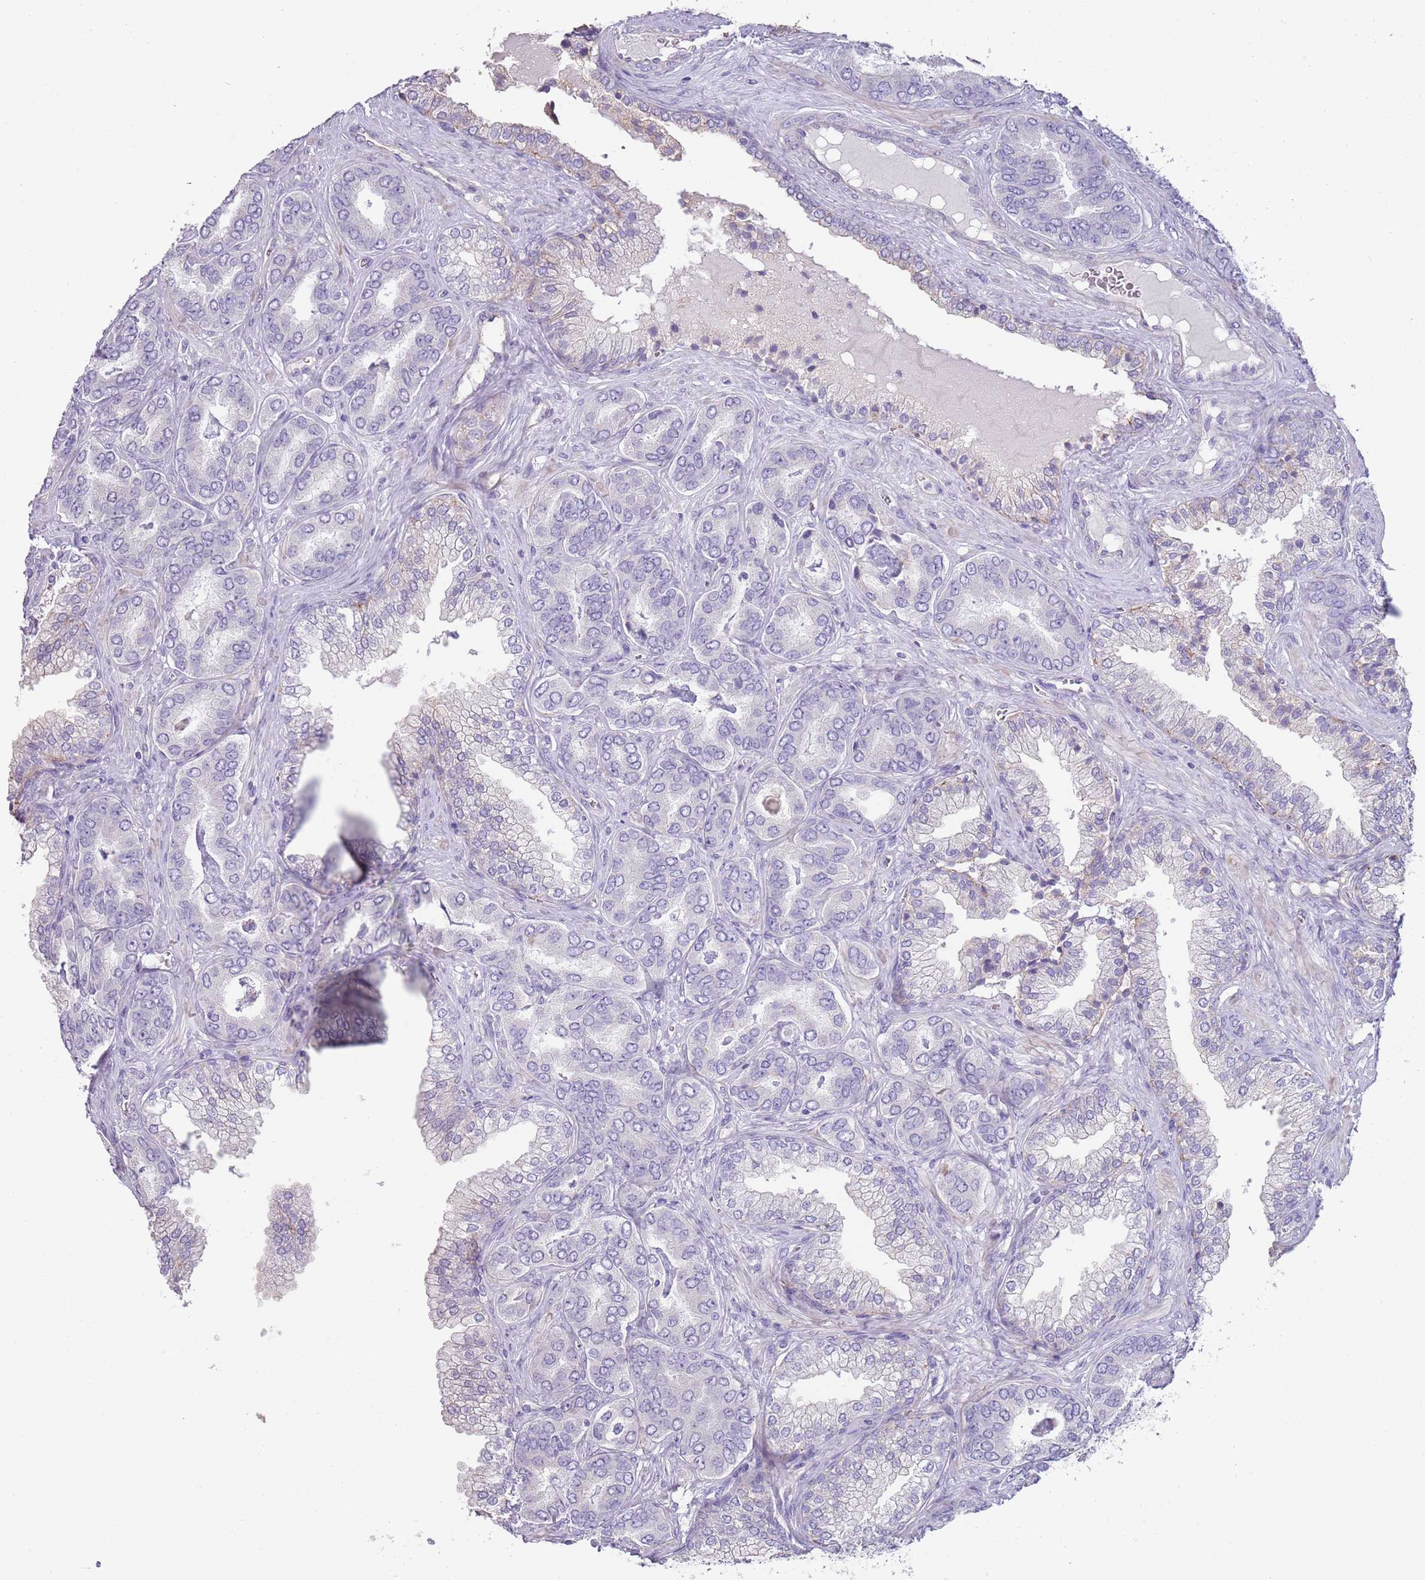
{"staining": {"intensity": "negative", "quantity": "none", "location": "none"}, "tissue": "prostate cancer", "cell_type": "Tumor cells", "image_type": "cancer", "snomed": [{"axis": "morphology", "description": "Adenocarcinoma, High grade"}, {"axis": "topography", "description": "Prostate"}], "caption": "This is a histopathology image of immunohistochemistry staining of prostate cancer (adenocarcinoma (high-grade)), which shows no expression in tumor cells. Nuclei are stained in blue.", "gene": "NBPF3", "patient": {"sex": "male", "age": 72}}